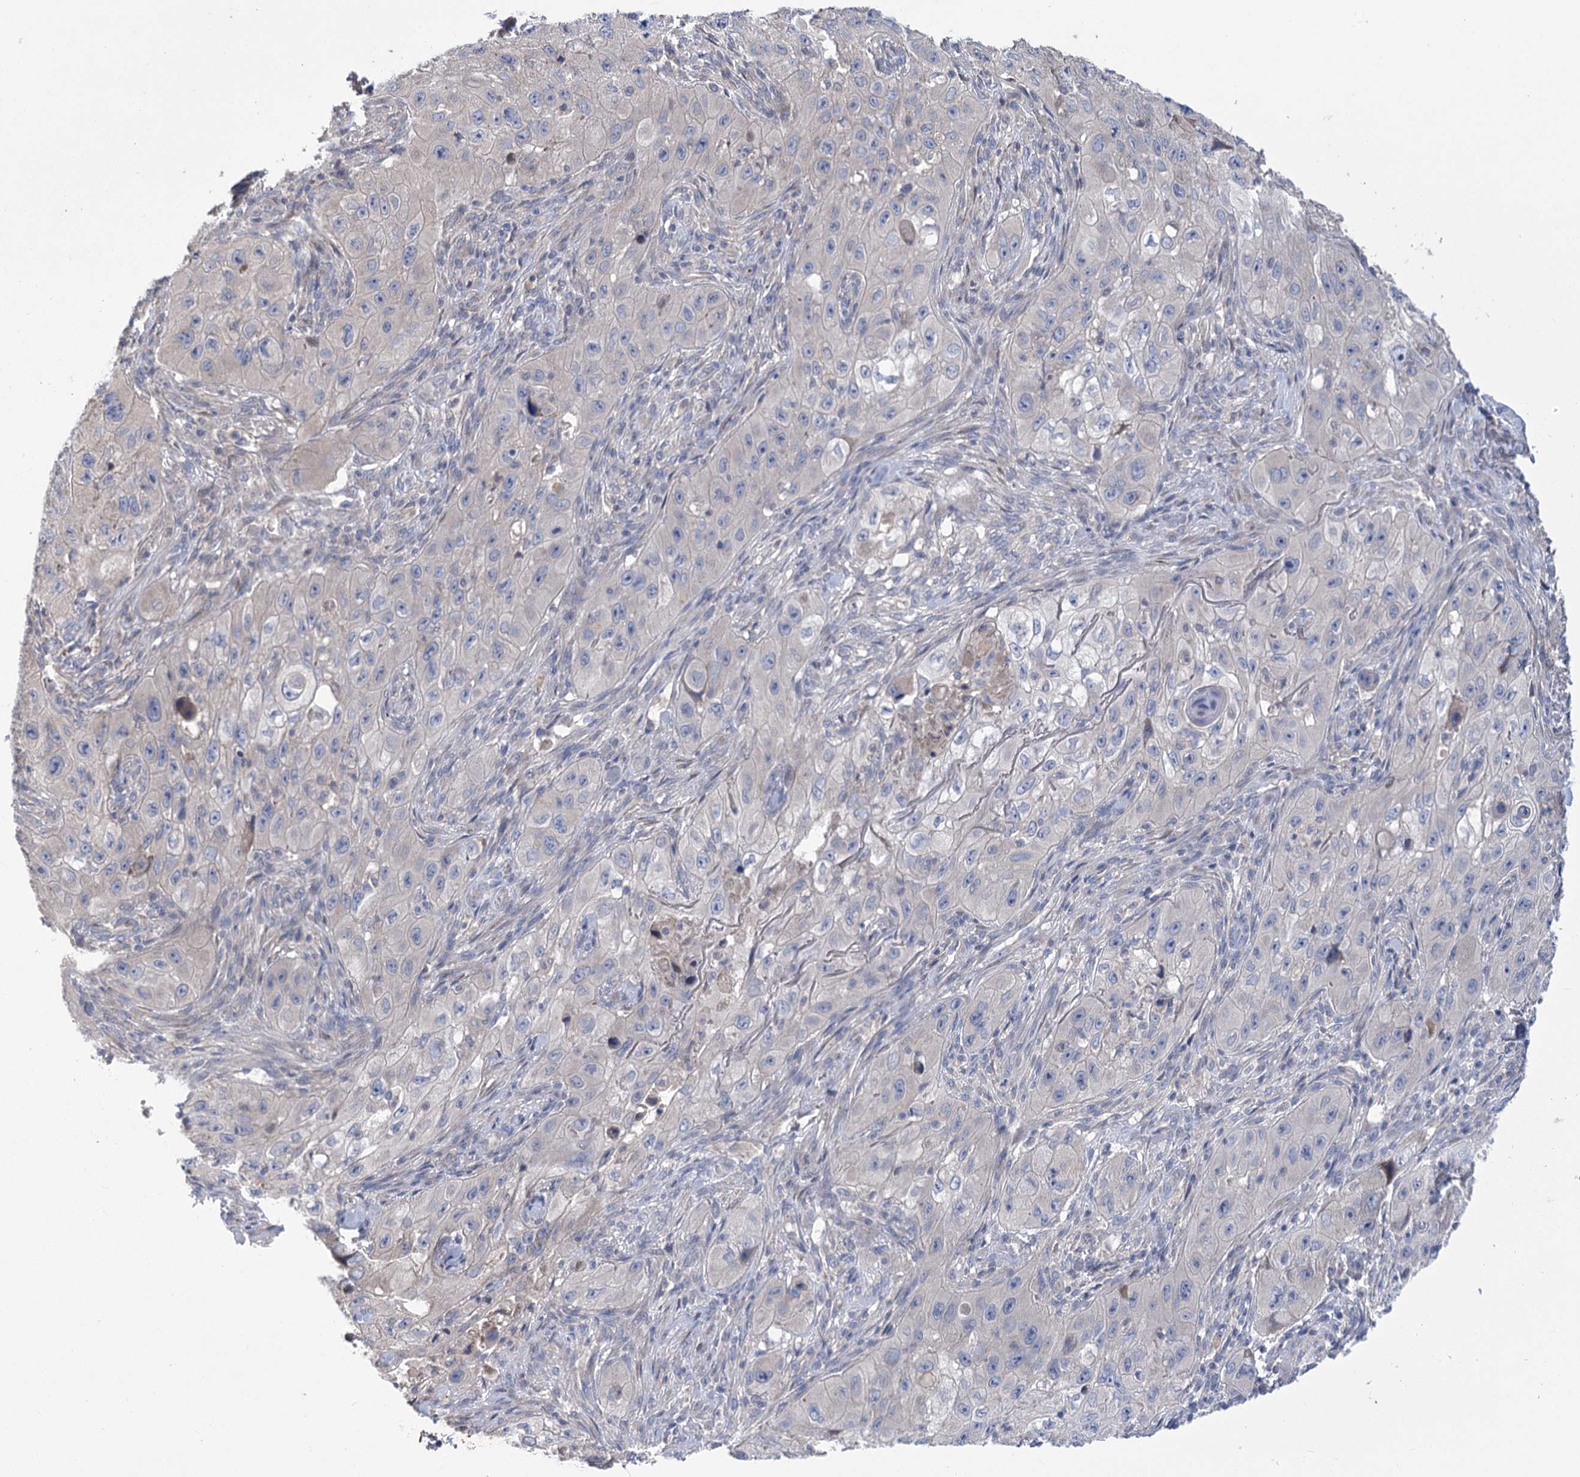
{"staining": {"intensity": "negative", "quantity": "none", "location": "none"}, "tissue": "skin cancer", "cell_type": "Tumor cells", "image_type": "cancer", "snomed": [{"axis": "morphology", "description": "Squamous cell carcinoma, NOS"}, {"axis": "topography", "description": "Skin"}, {"axis": "topography", "description": "Subcutis"}], "caption": "Immunohistochemistry (IHC) histopathology image of human skin cancer (squamous cell carcinoma) stained for a protein (brown), which reveals no positivity in tumor cells.", "gene": "PBLD", "patient": {"sex": "male", "age": 73}}